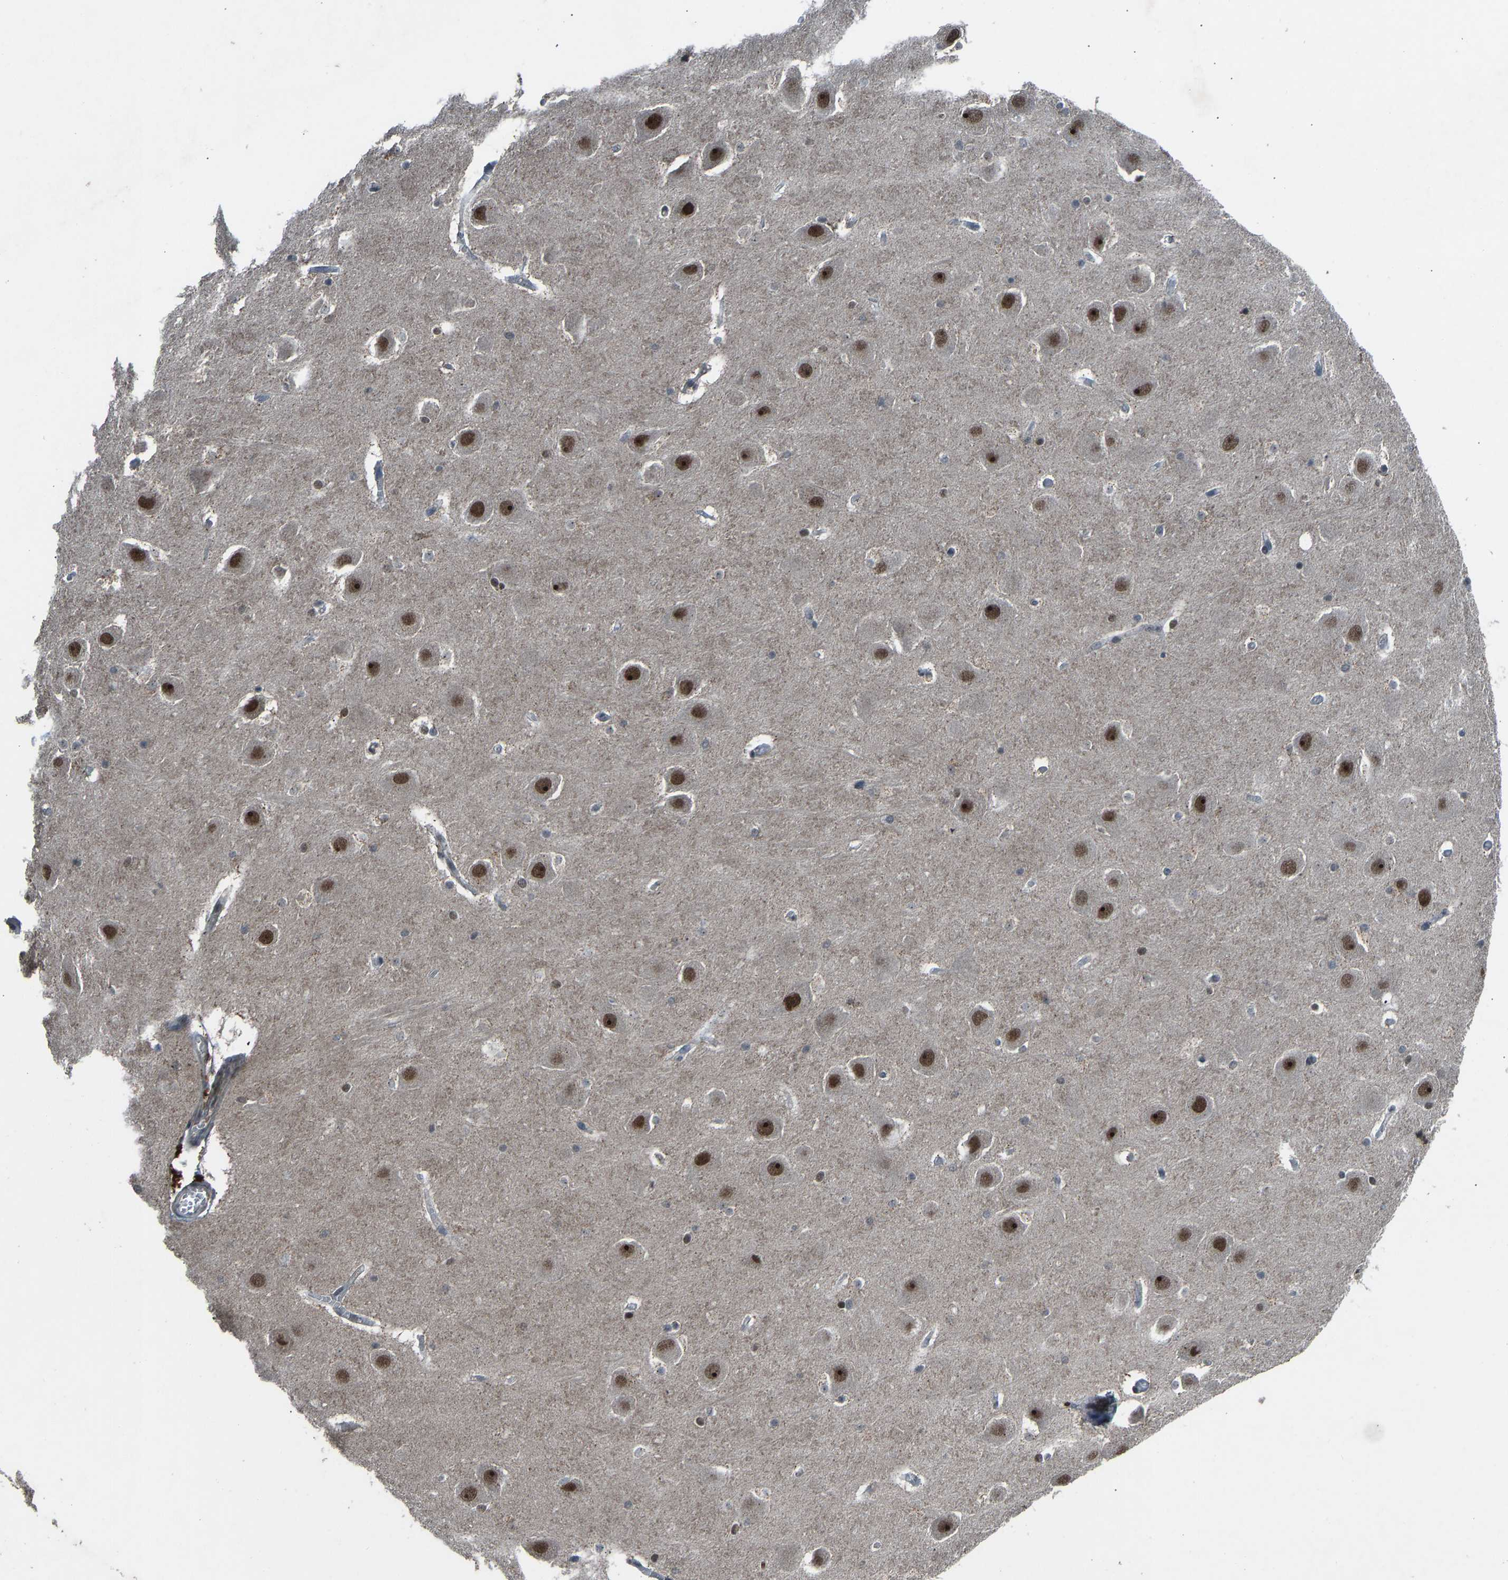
{"staining": {"intensity": "strong", "quantity": "<25%", "location": "nuclear"}, "tissue": "hippocampus", "cell_type": "Glial cells", "image_type": "normal", "snomed": [{"axis": "morphology", "description": "Normal tissue, NOS"}, {"axis": "topography", "description": "Hippocampus"}], "caption": "Brown immunohistochemical staining in unremarkable human hippocampus reveals strong nuclear expression in about <25% of glial cells. The protein is shown in brown color, while the nuclei are stained blue.", "gene": "SLC43A1", "patient": {"sex": "male", "age": 45}}